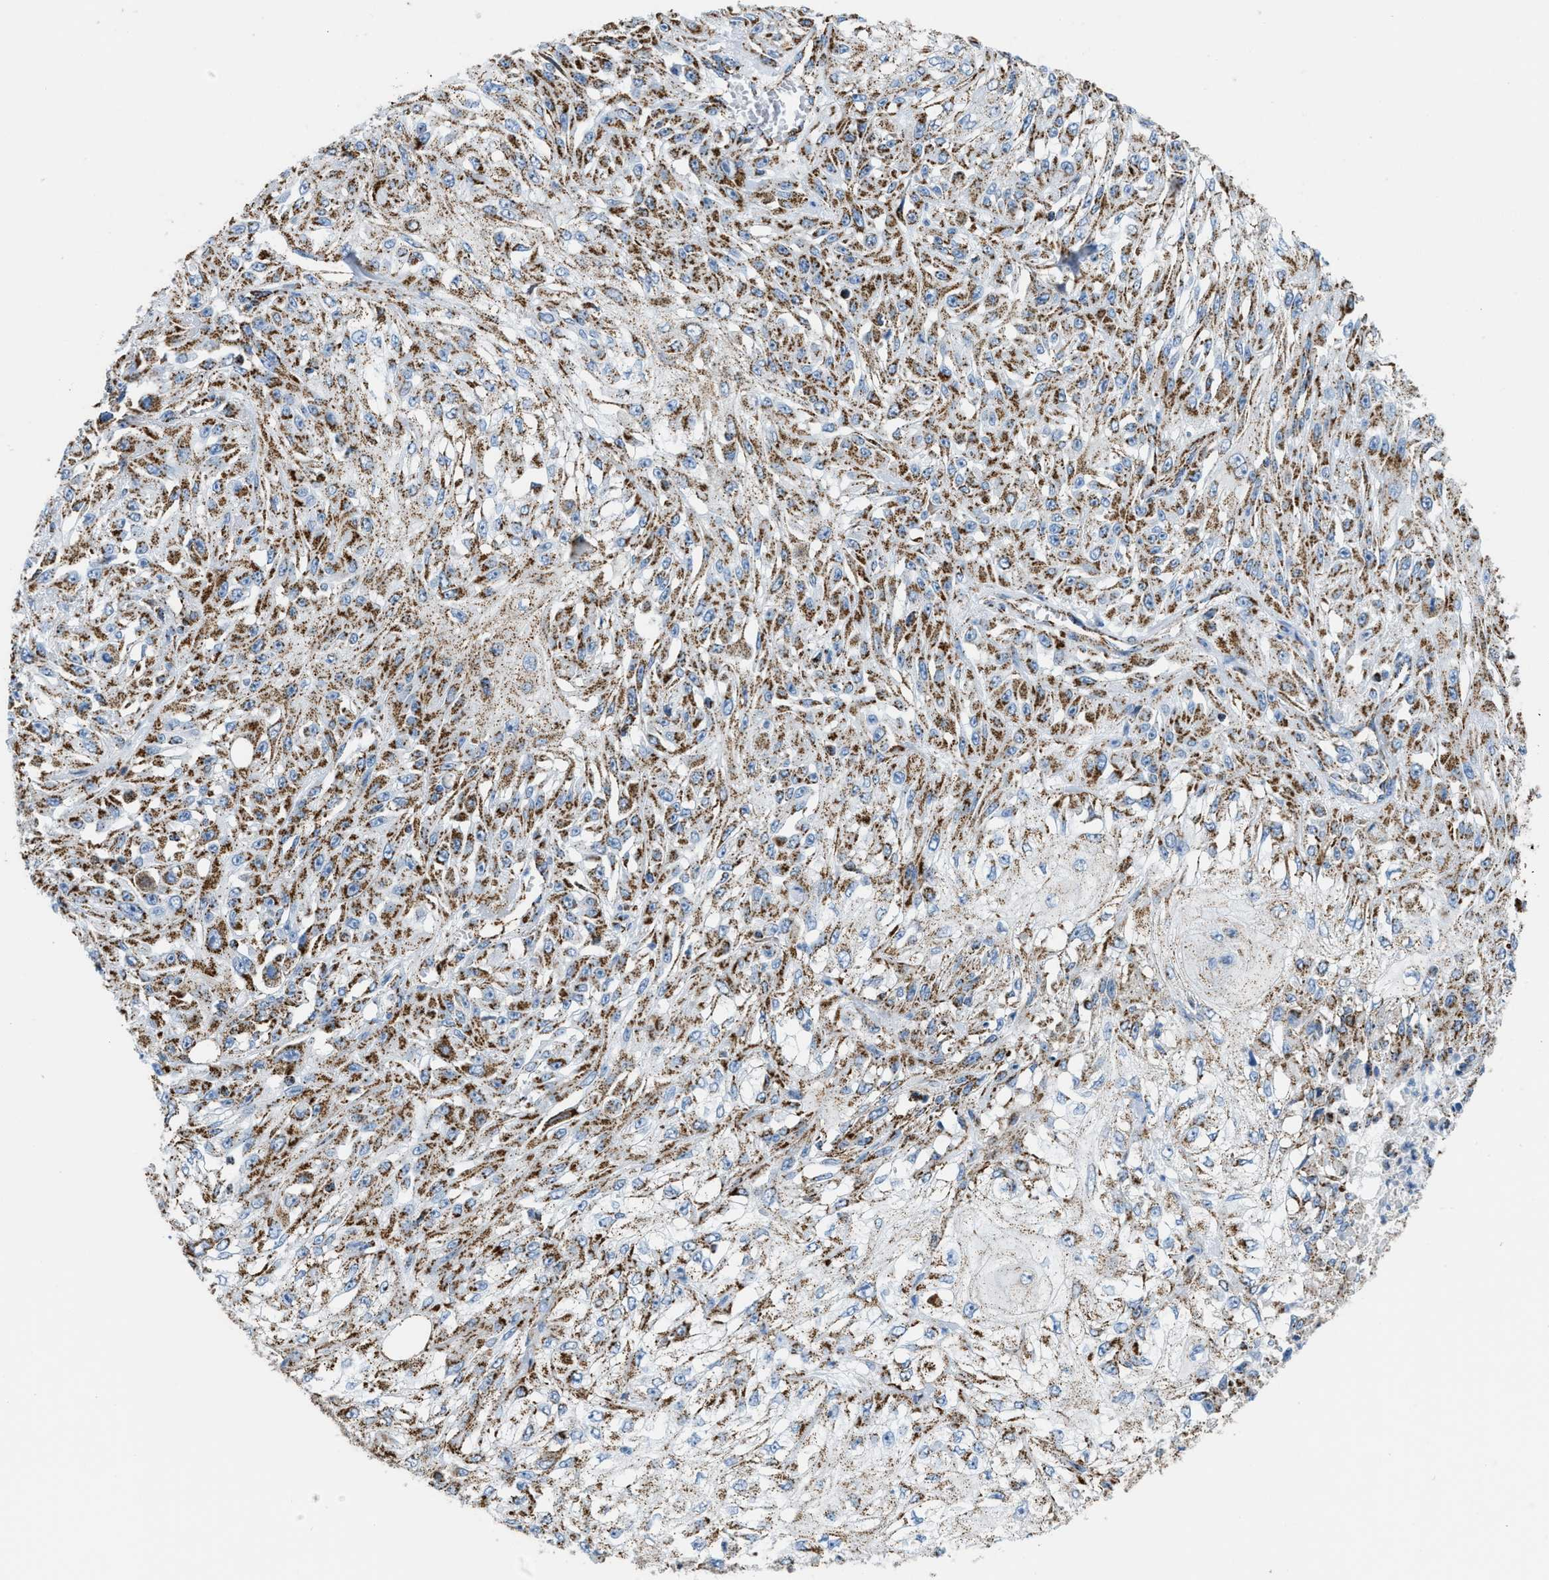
{"staining": {"intensity": "moderate", "quantity": ">75%", "location": "cytoplasmic/membranous"}, "tissue": "skin cancer", "cell_type": "Tumor cells", "image_type": "cancer", "snomed": [{"axis": "morphology", "description": "Squamous cell carcinoma, NOS"}, {"axis": "morphology", "description": "Squamous cell carcinoma, metastatic, NOS"}, {"axis": "topography", "description": "Skin"}, {"axis": "topography", "description": "Lymph node"}], "caption": "Skin cancer was stained to show a protein in brown. There is medium levels of moderate cytoplasmic/membranous expression in about >75% of tumor cells.", "gene": "ETFB", "patient": {"sex": "male", "age": 75}}